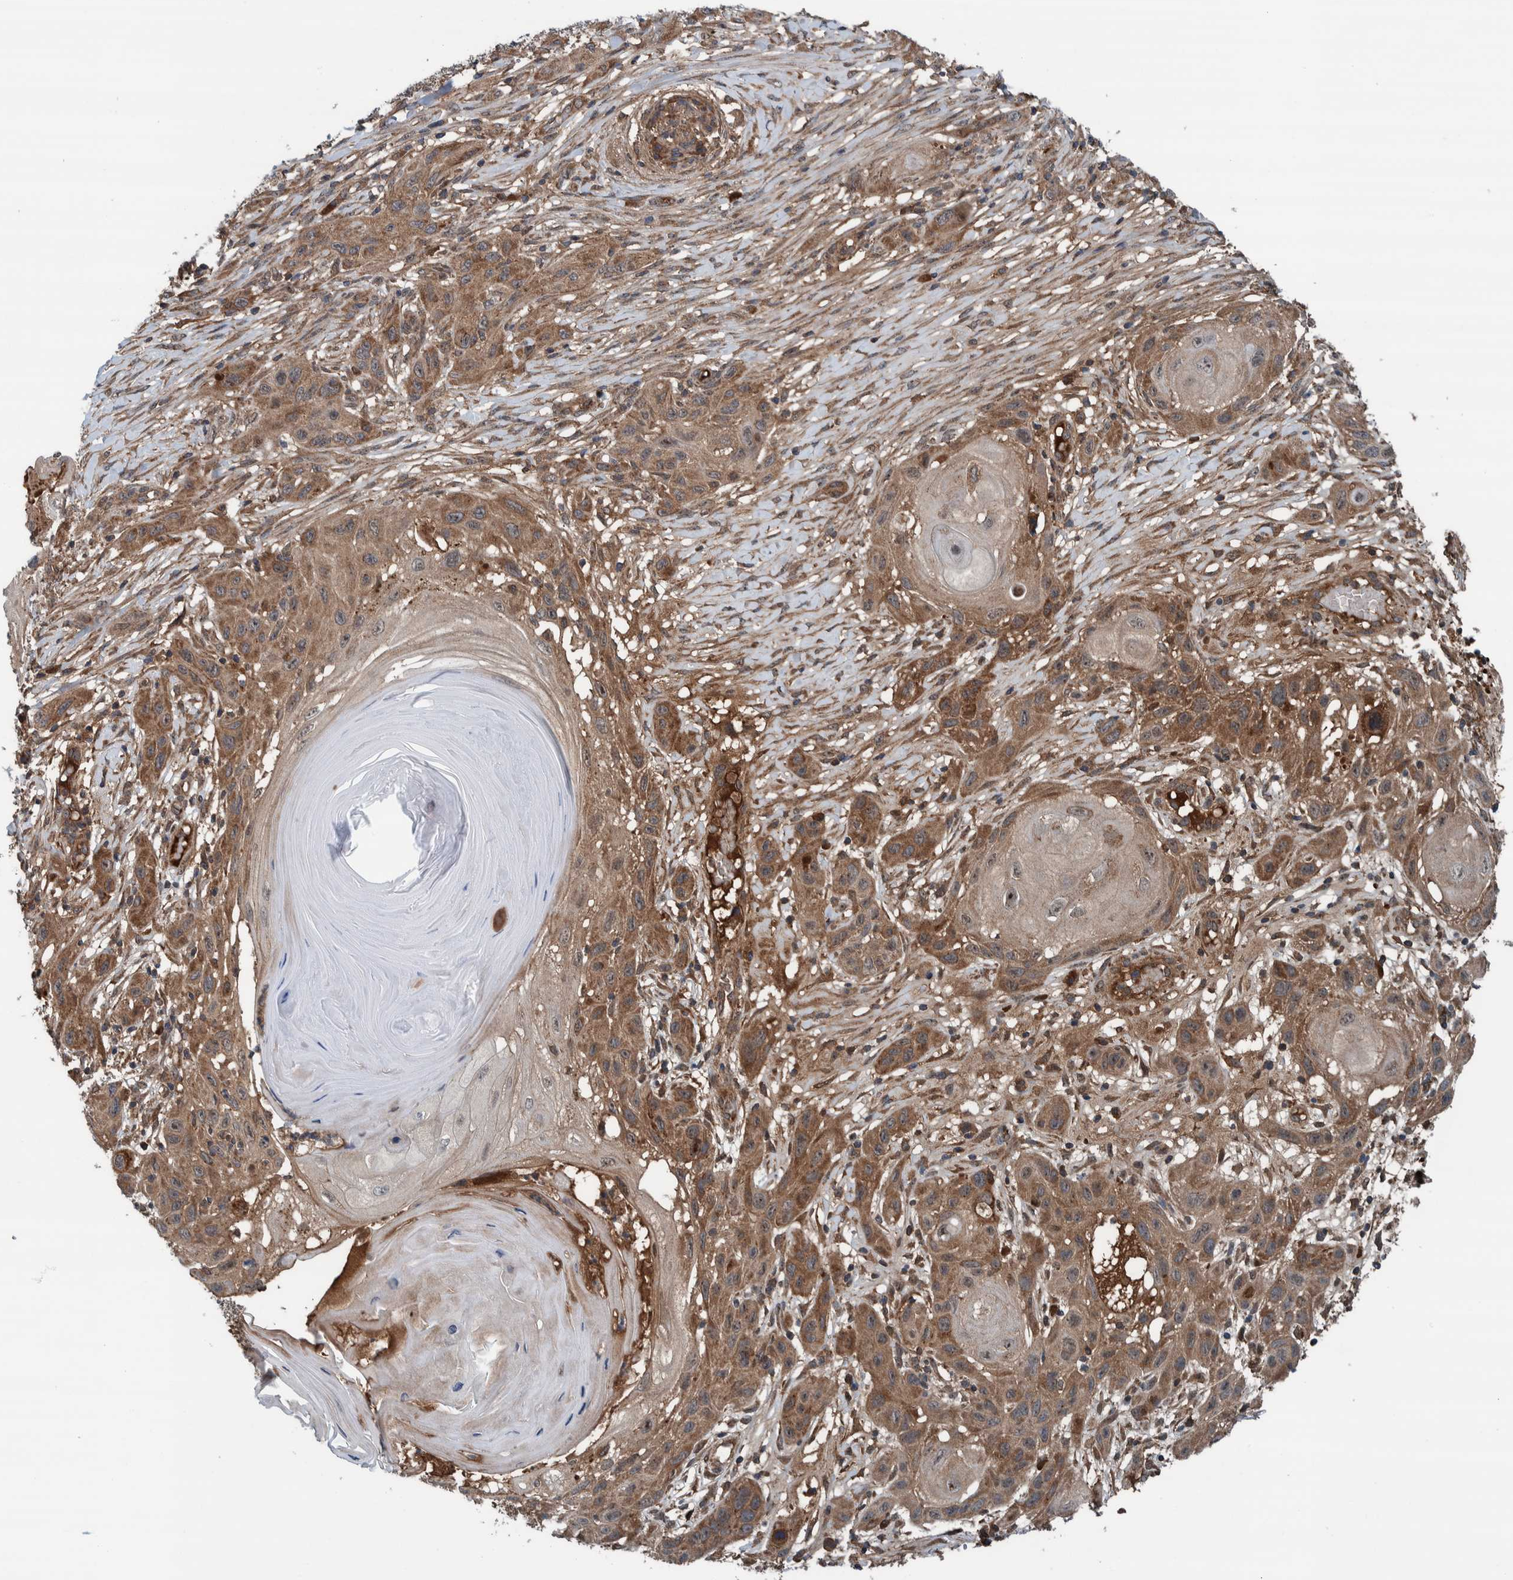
{"staining": {"intensity": "moderate", "quantity": ">75%", "location": "cytoplasmic/membranous"}, "tissue": "skin cancer", "cell_type": "Tumor cells", "image_type": "cancer", "snomed": [{"axis": "morphology", "description": "Squamous cell carcinoma, NOS"}, {"axis": "topography", "description": "Skin"}], "caption": "Skin squamous cell carcinoma stained with a brown dye demonstrates moderate cytoplasmic/membranous positive expression in approximately >75% of tumor cells.", "gene": "CUEDC1", "patient": {"sex": "female", "age": 96}}